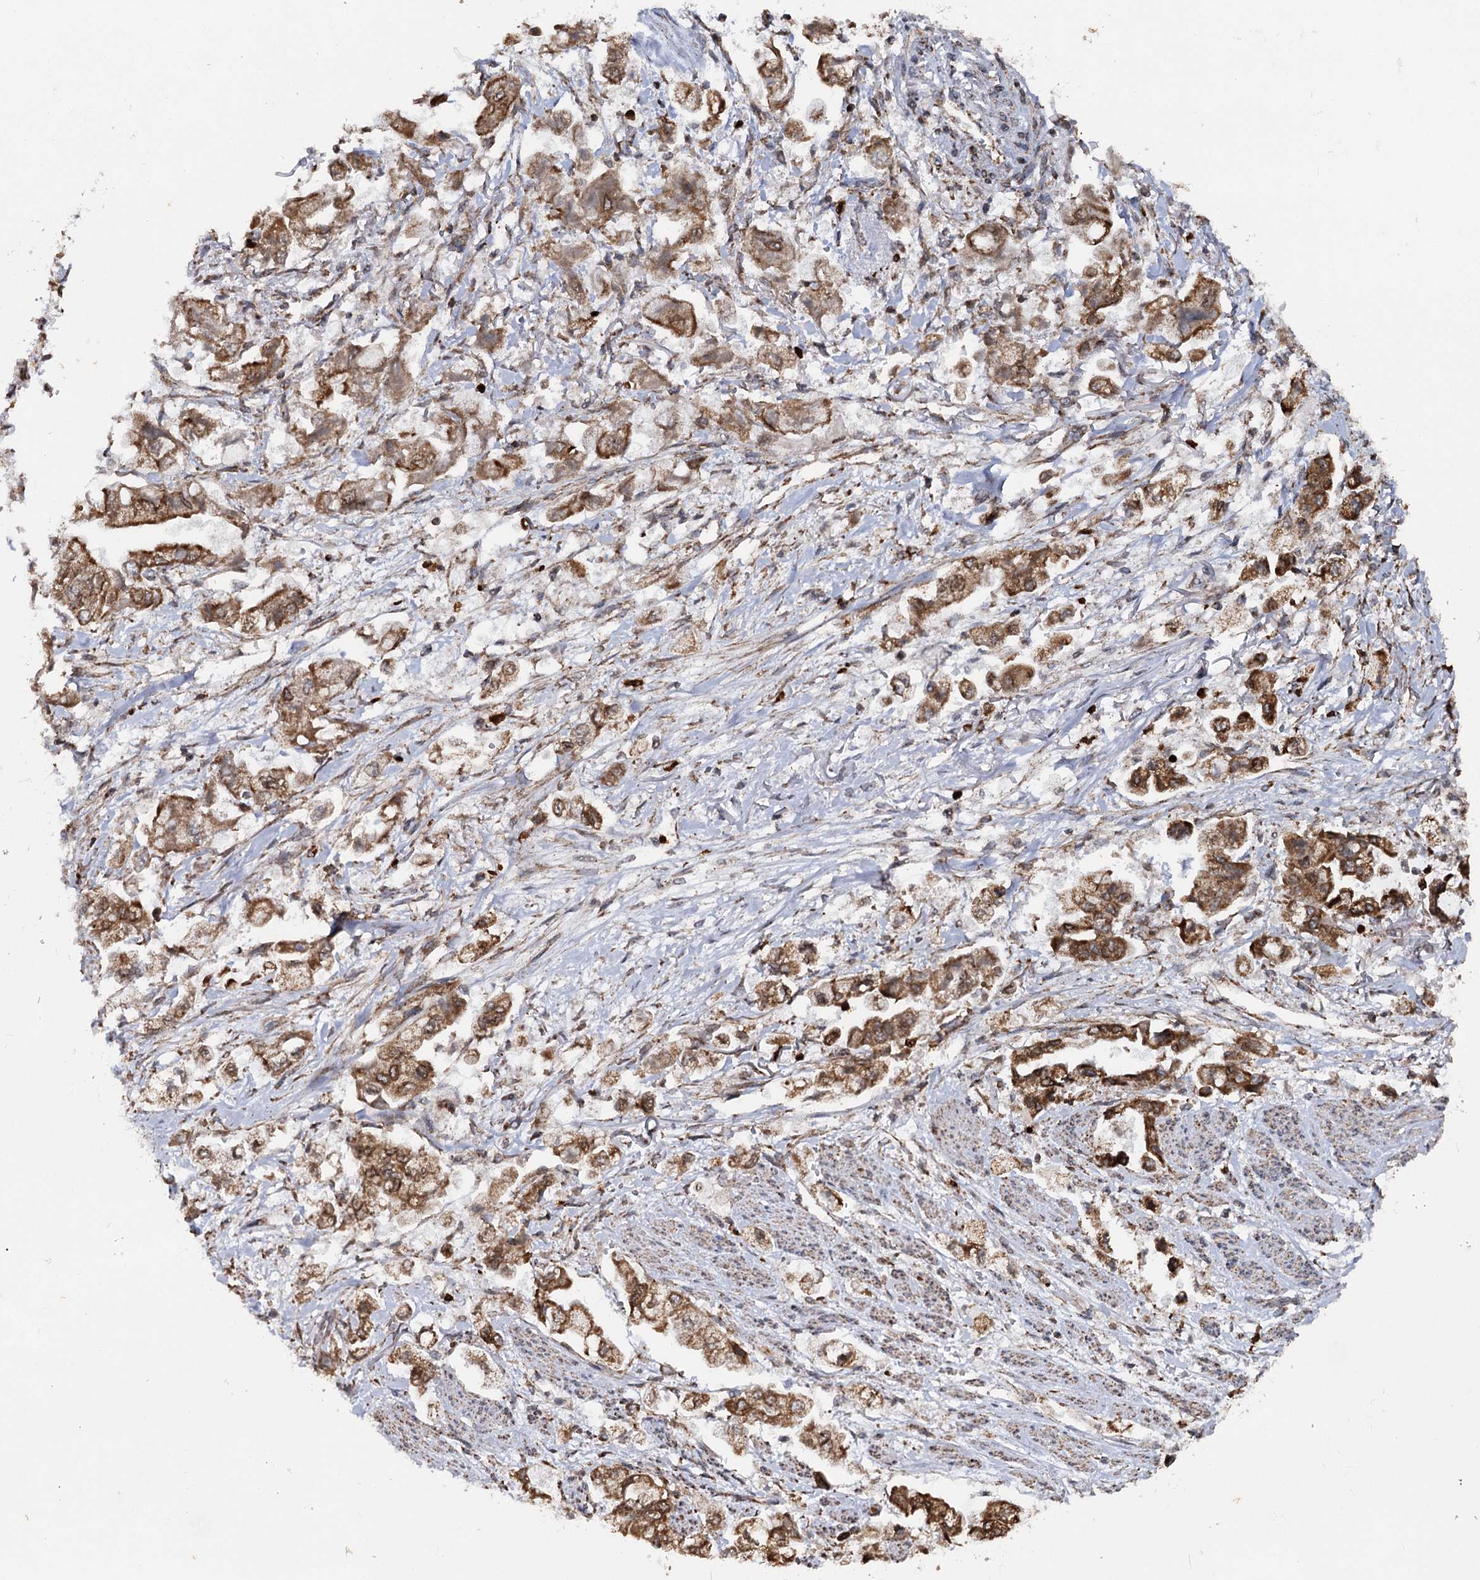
{"staining": {"intensity": "moderate", "quantity": ">75%", "location": "cytoplasmic/membranous"}, "tissue": "stomach cancer", "cell_type": "Tumor cells", "image_type": "cancer", "snomed": [{"axis": "morphology", "description": "Adenocarcinoma, NOS"}, {"axis": "topography", "description": "Stomach"}], "caption": "An IHC image of neoplastic tissue is shown. Protein staining in brown shows moderate cytoplasmic/membranous positivity in adenocarcinoma (stomach) within tumor cells.", "gene": "FGFR1OP2", "patient": {"sex": "male", "age": 62}}